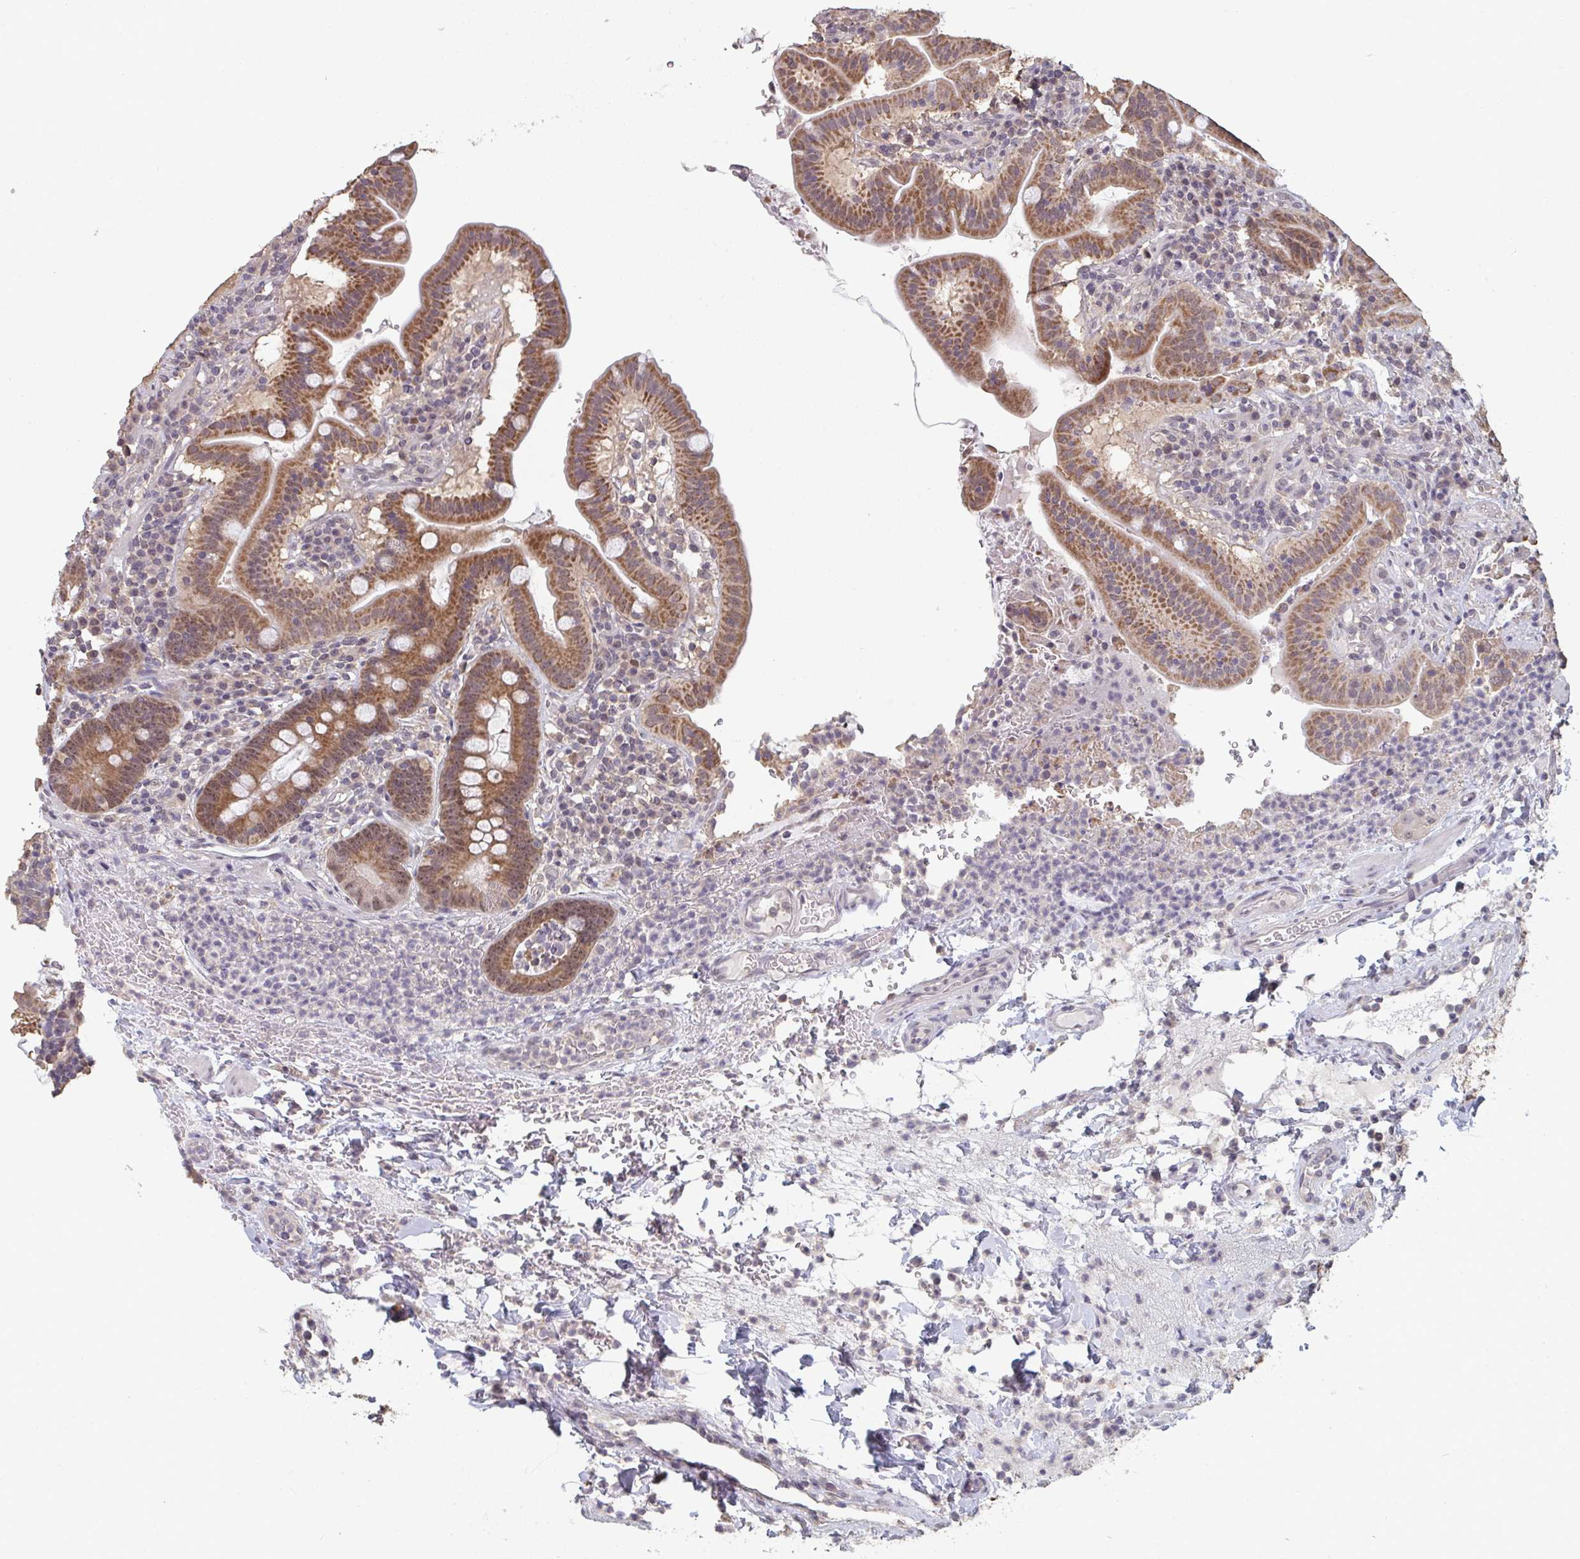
{"staining": {"intensity": "moderate", "quantity": ">75%", "location": "cytoplasmic/membranous"}, "tissue": "small intestine", "cell_type": "Glandular cells", "image_type": "normal", "snomed": [{"axis": "morphology", "description": "Normal tissue, NOS"}, {"axis": "topography", "description": "Small intestine"}], "caption": "Immunohistochemical staining of normal human small intestine displays moderate cytoplasmic/membranous protein staining in about >75% of glandular cells.", "gene": "LIX1", "patient": {"sex": "male", "age": 26}}